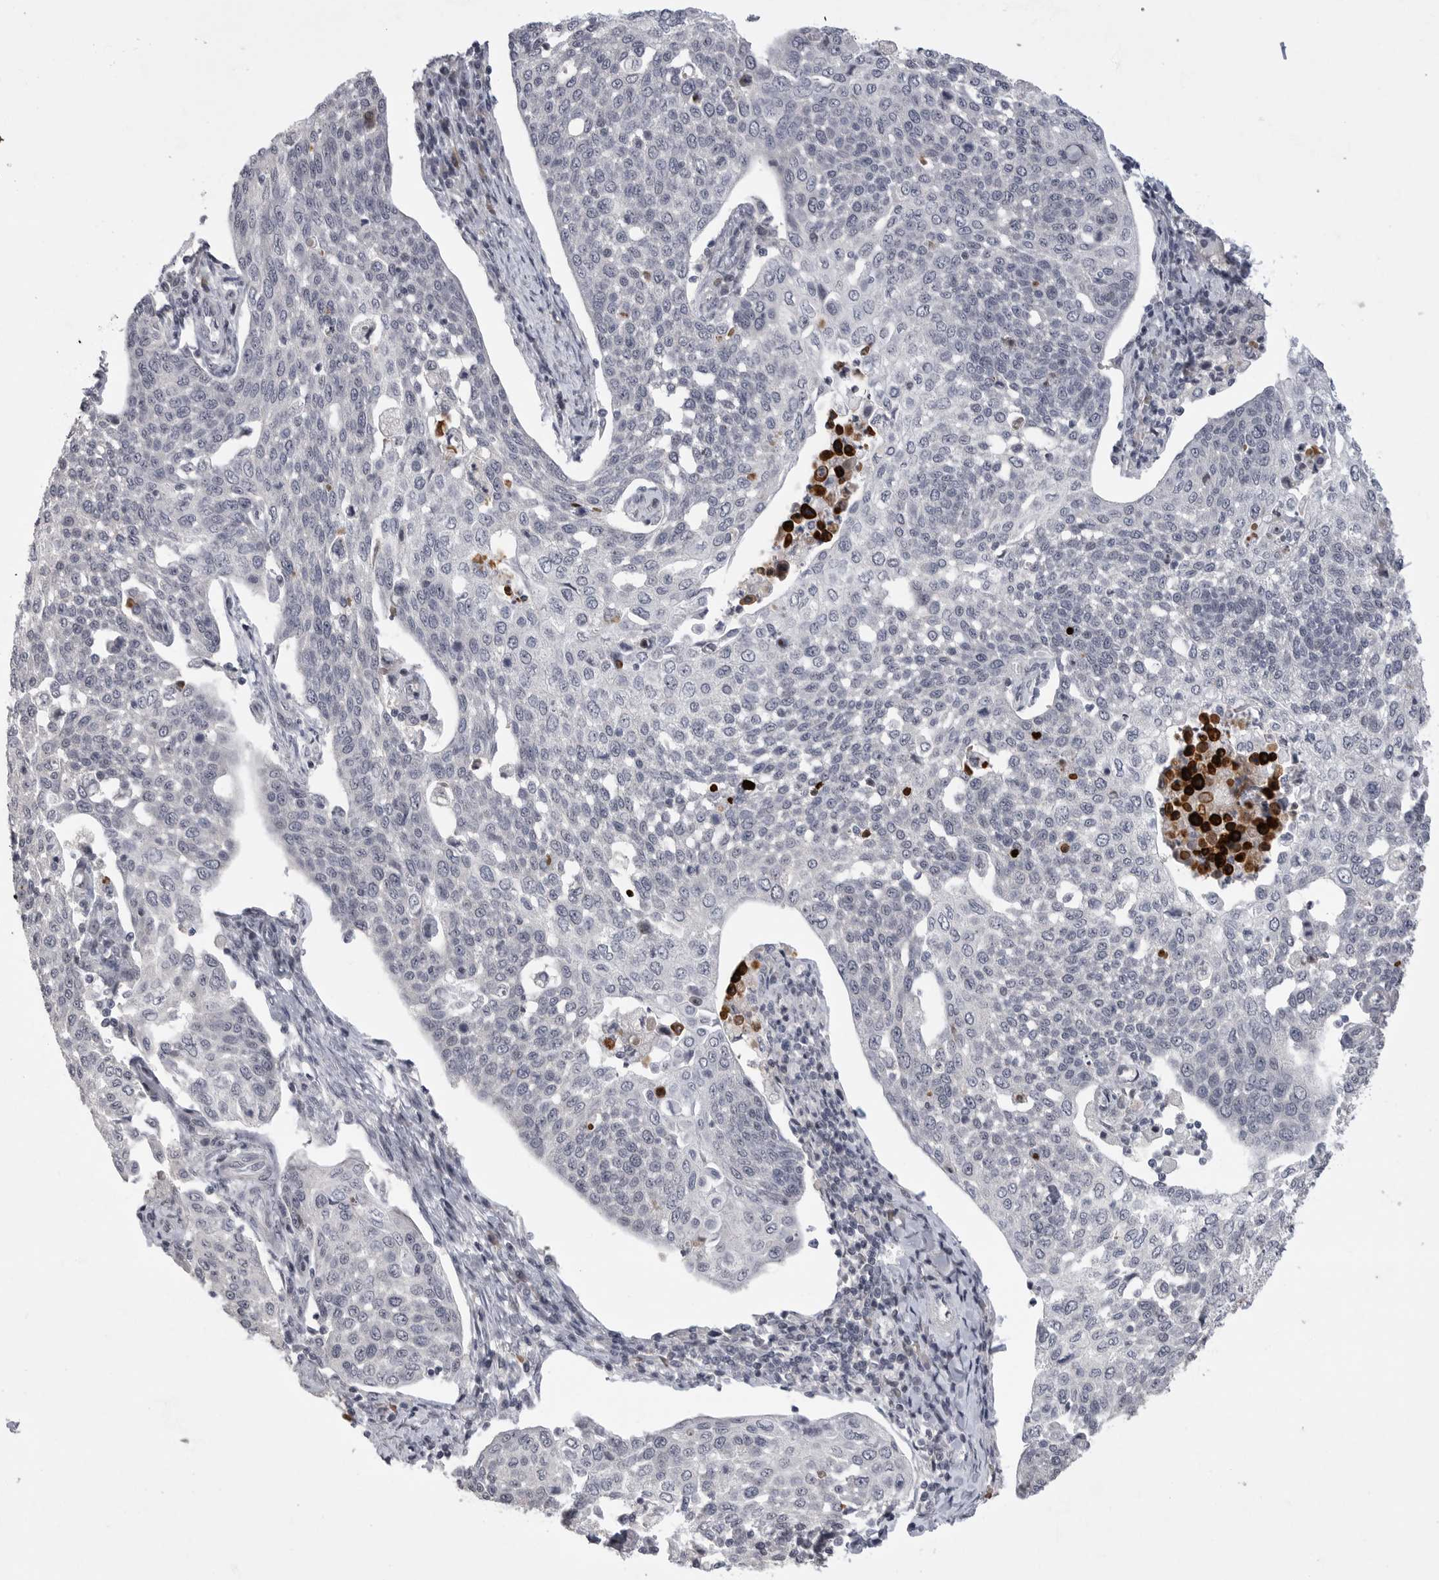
{"staining": {"intensity": "negative", "quantity": "none", "location": "none"}, "tissue": "cervical cancer", "cell_type": "Tumor cells", "image_type": "cancer", "snomed": [{"axis": "morphology", "description": "Squamous cell carcinoma, NOS"}, {"axis": "topography", "description": "Cervix"}], "caption": "There is no significant expression in tumor cells of cervical cancer (squamous cell carcinoma).", "gene": "FBXO43", "patient": {"sex": "female", "age": 34}}